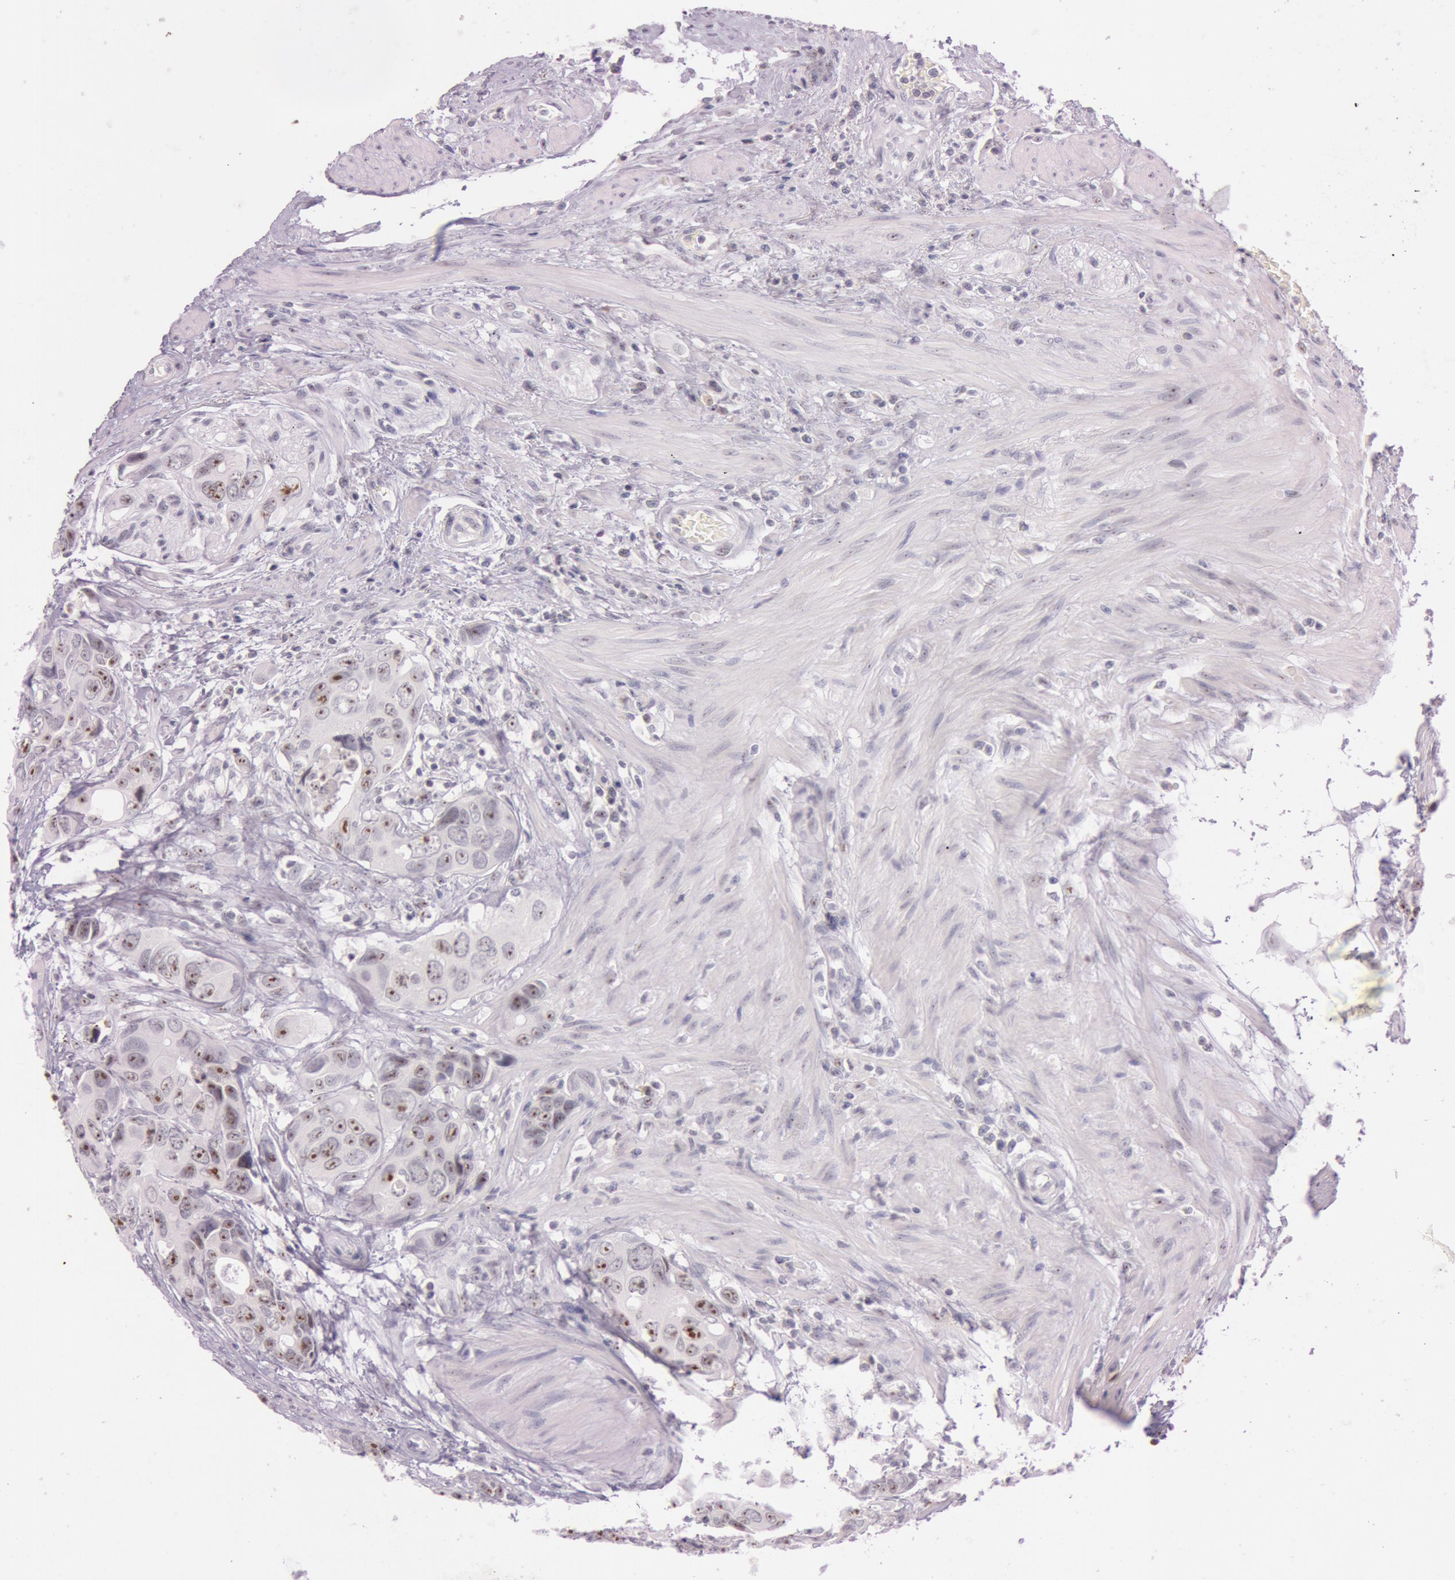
{"staining": {"intensity": "moderate", "quantity": "25%-75%", "location": "nuclear"}, "tissue": "colorectal cancer", "cell_type": "Tumor cells", "image_type": "cancer", "snomed": [{"axis": "morphology", "description": "Adenocarcinoma, NOS"}, {"axis": "topography", "description": "Rectum"}], "caption": "Moderate nuclear positivity for a protein is appreciated in approximately 25%-75% of tumor cells of colorectal cancer using IHC.", "gene": "FBL", "patient": {"sex": "female", "age": 67}}